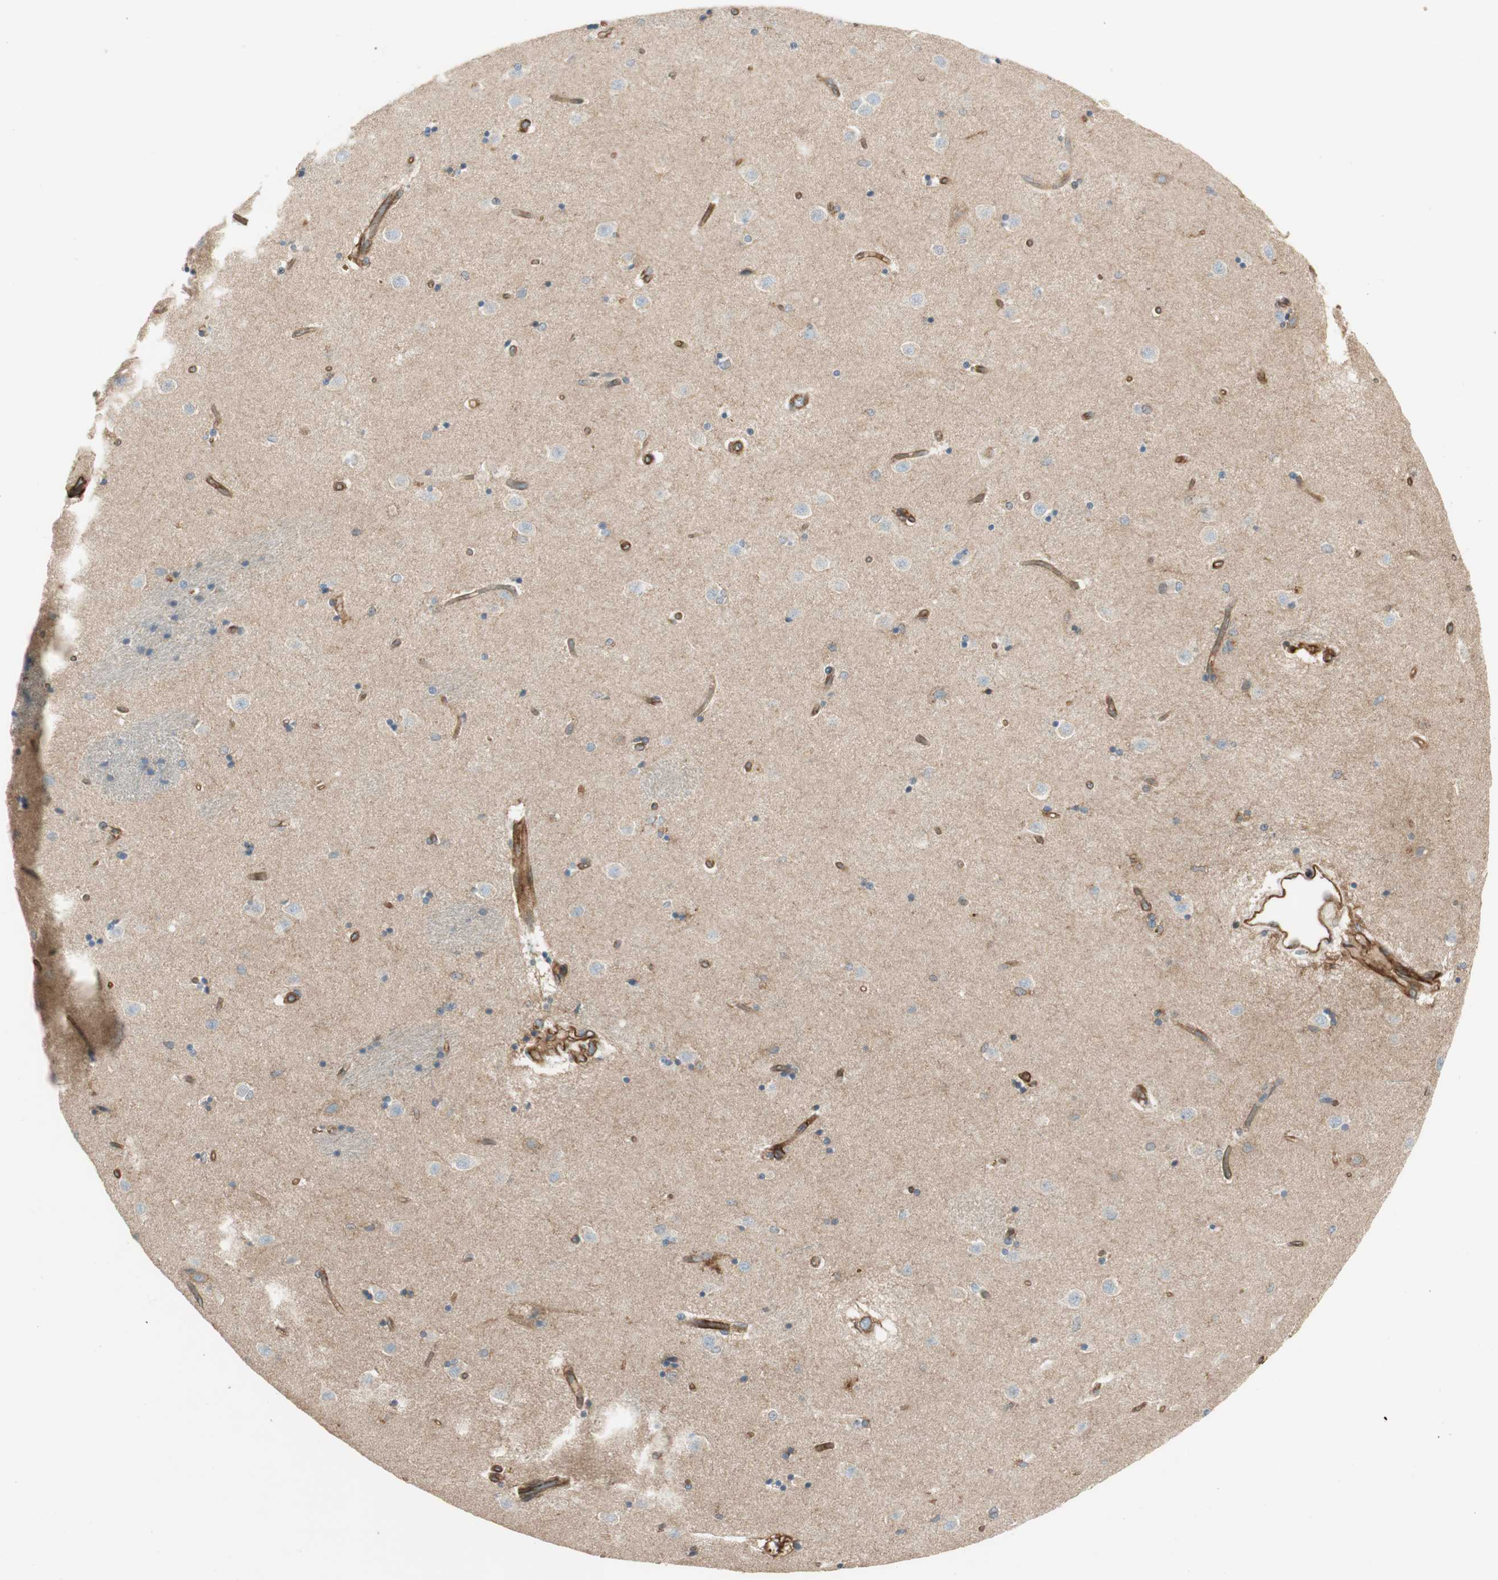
{"staining": {"intensity": "weak", "quantity": "<25%", "location": "cytoplasmic/membranous"}, "tissue": "caudate", "cell_type": "Glial cells", "image_type": "normal", "snomed": [{"axis": "morphology", "description": "Normal tissue, NOS"}, {"axis": "topography", "description": "Lateral ventricle wall"}], "caption": "DAB immunohistochemical staining of unremarkable human caudate demonstrates no significant expression in glial cells.", "gene": "BTN3A3", "patient": {"sex": "female", "age": 54}}